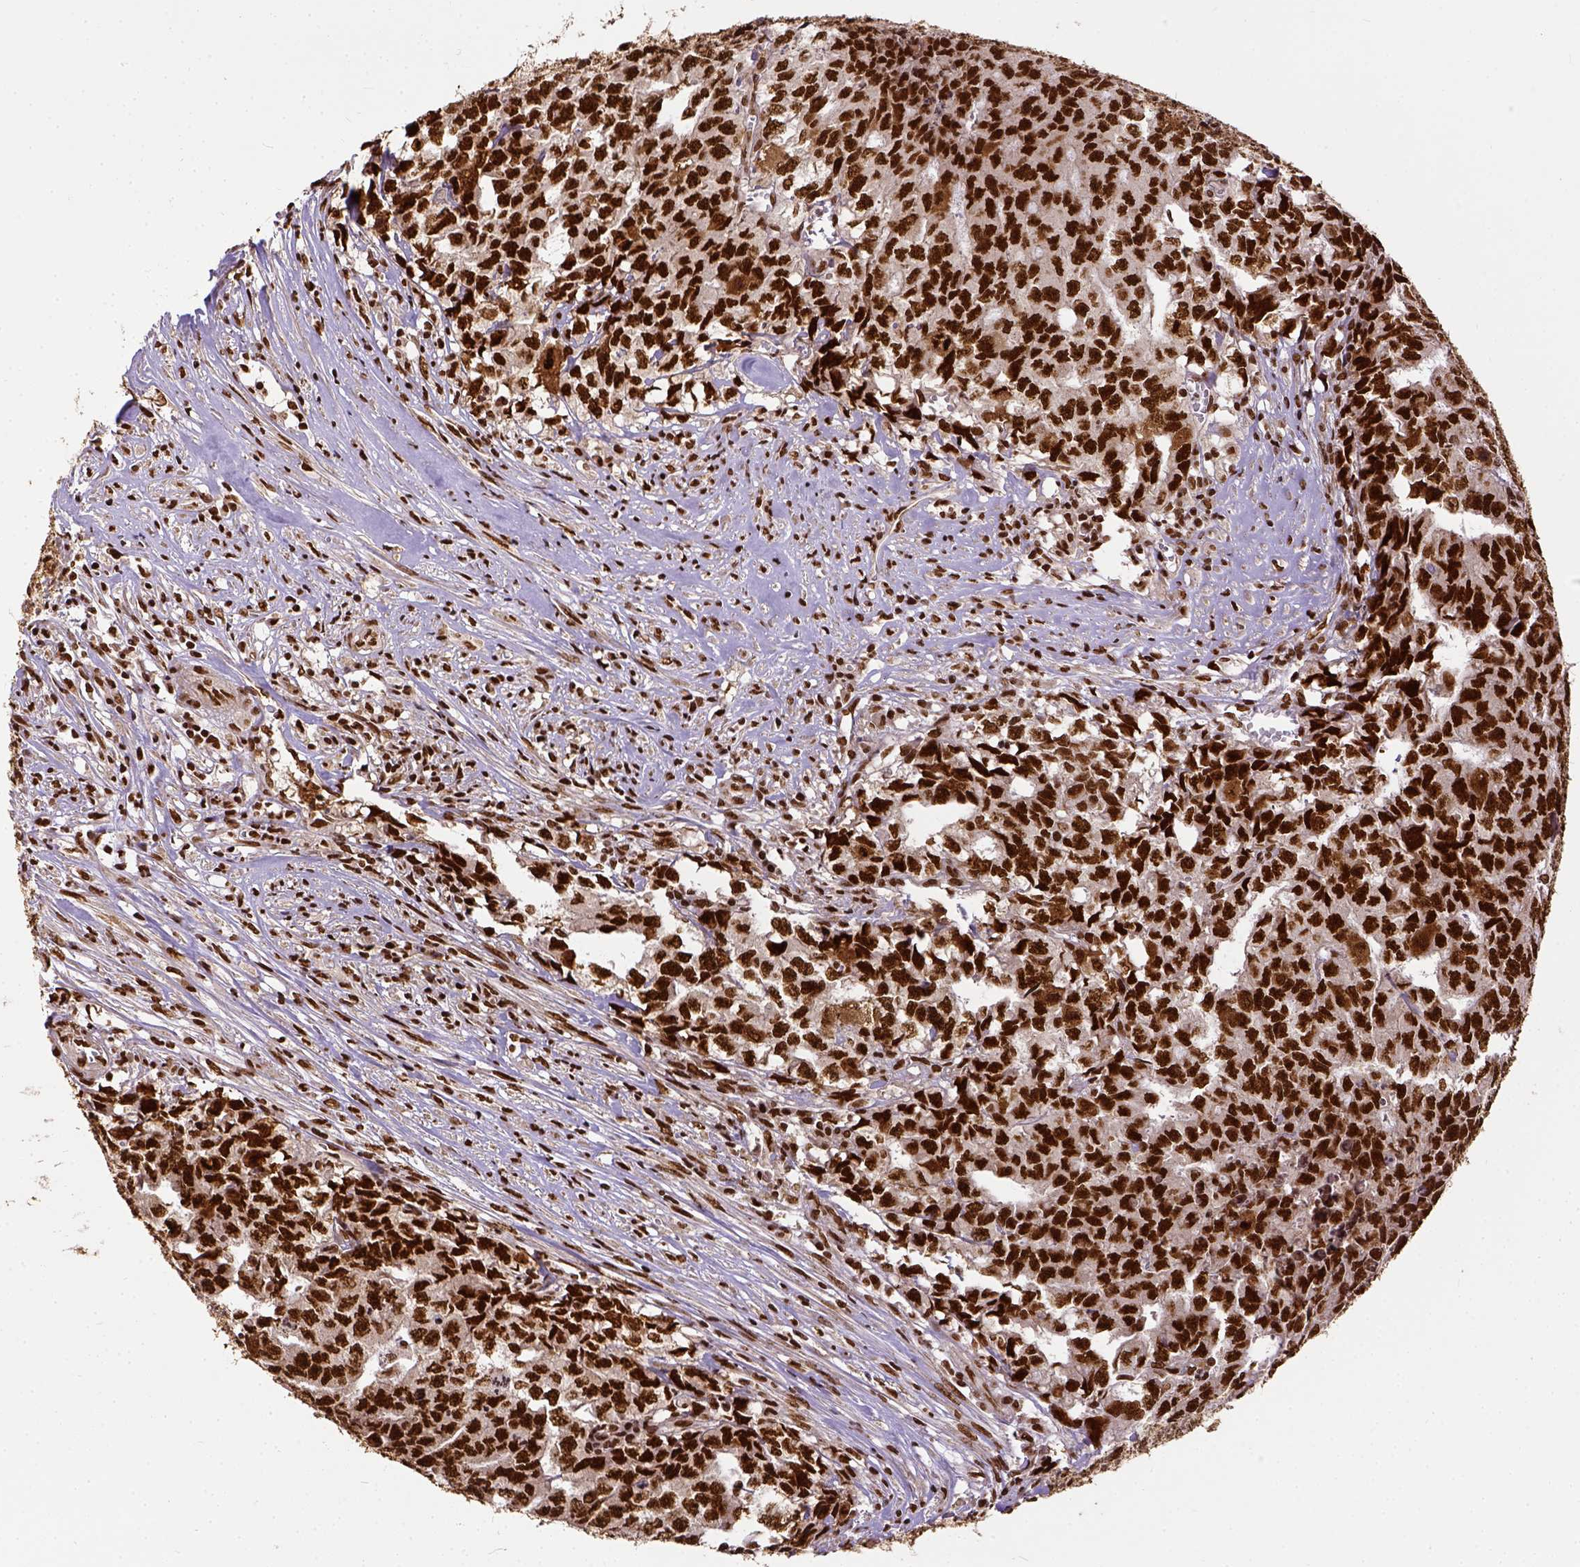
{"staining": {"intensity": "strong", "quantity": ">75%", "location": "nuclear"}, "tissue": "testis cancer", "cell_type": "Tumor cells", "image_type": "cancer", "snomed": [{"axis": "morphology", "description": "Carcinoma, Embryonal, NOS"}, {"axis": "morphology", "description": "Teratoma, malignant, NOS"}, {"axis": "topography", "description": "Testis"}], "caption": "Human testis cancer (embryonal carcinoma) stained for a protein (brown) exhibits strong nuclear positive staining in about >75% of tumor cells.", "gene": "NACC1", "patient": {"sex": "male", "age": 24}}